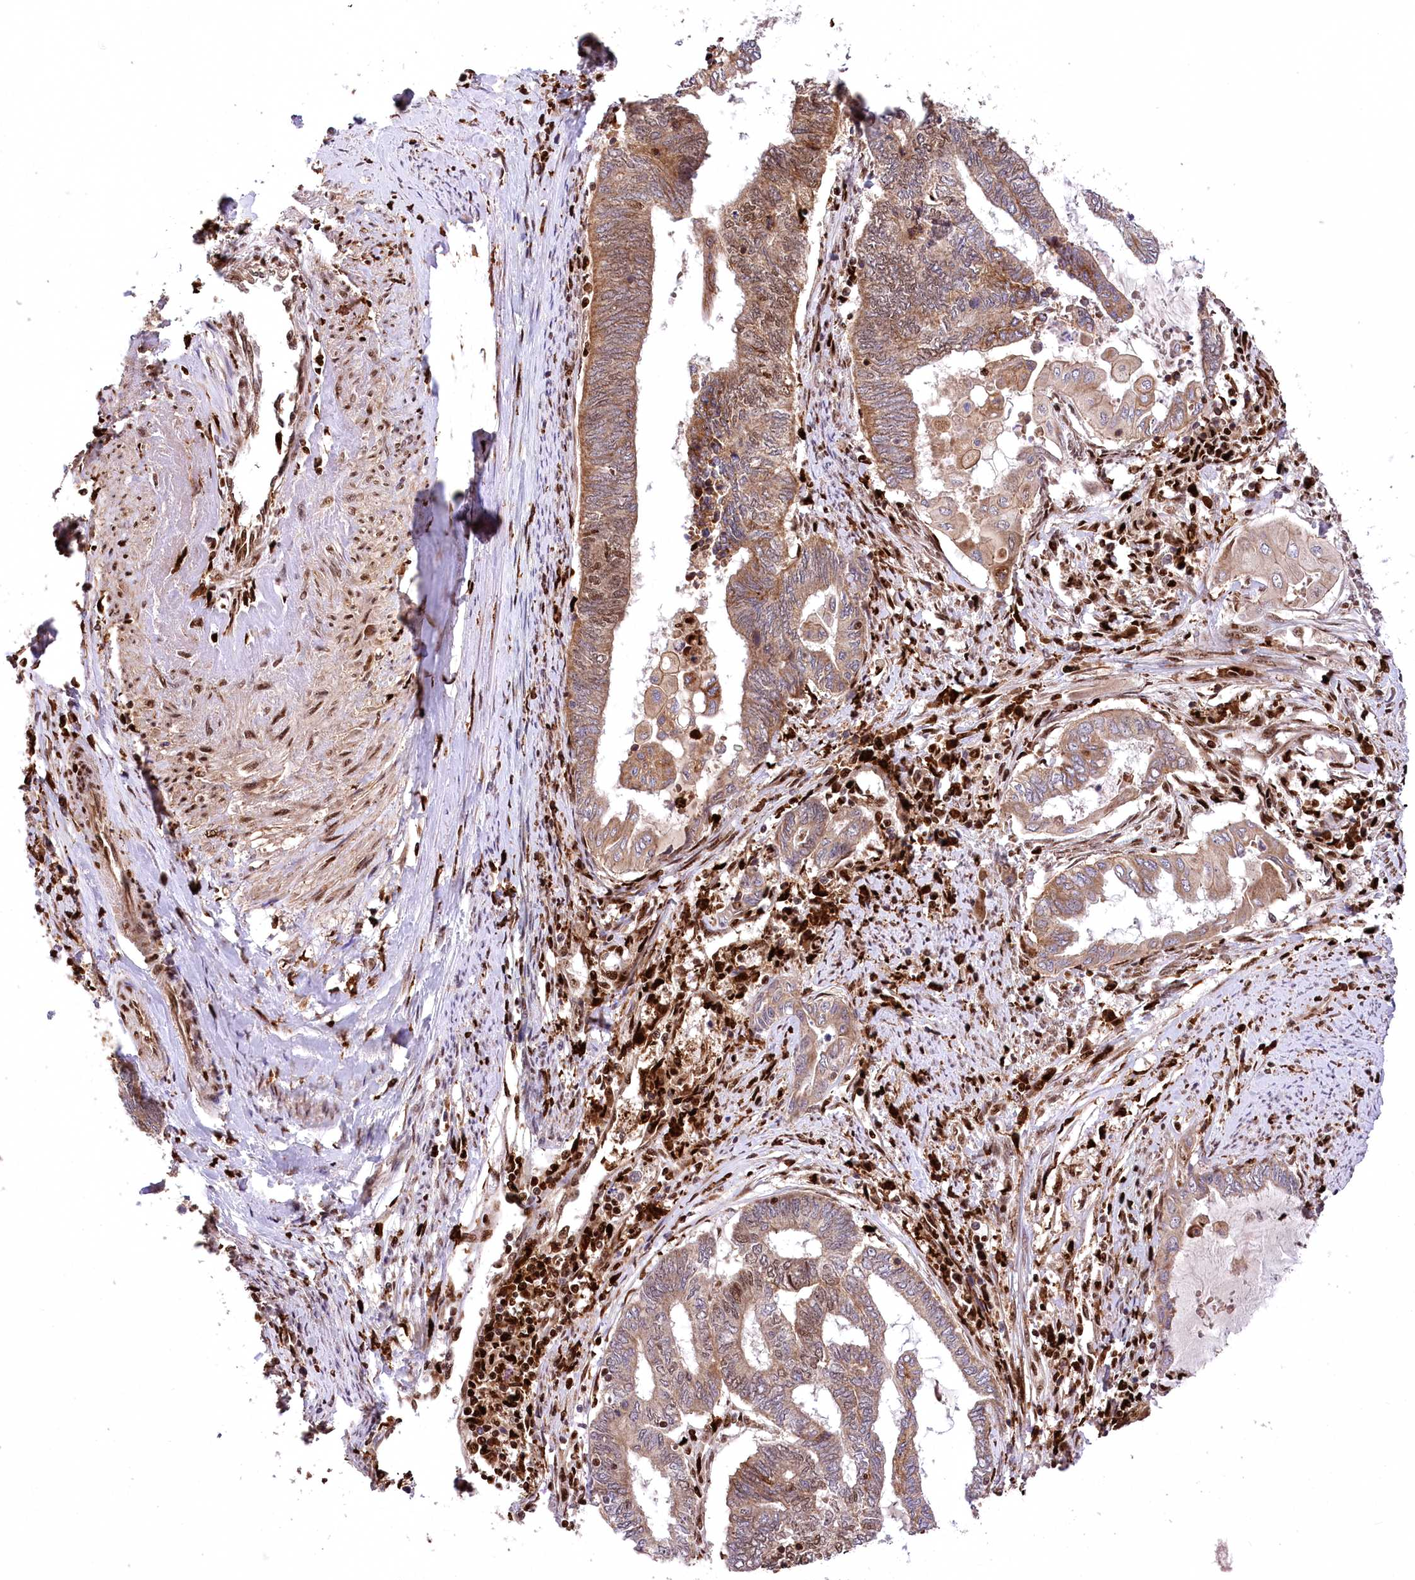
{"staining": {"intensity": "moderate", "quantity": ">75%", "location": "cytoplasmic/membranous,nuclear"}, "tissue": "endometrial cancer", "cell_type": "Tumor cells", "image_type": "cancer", "snomed": [{"axis": "morphology", "description": "Adenocarcinoma, NOS"}, {"axis": "topography", "description": "Uterus"}, {"axis": "topography", "description": "Endometrium"}], "caption": "The photomicrograph exhibits staining of endometrial cancer (adenocarcinoma), revealing moderate cytoplasmic/membranous and nuclear protein positivity (brown color) within tumor cells. (Stains: DAB in brown, nuclei in blue, Microscopy: brightfield microscopy at high magnification).", "gene": "FIGN", "patient": {"sex": "female", "age": 70}}